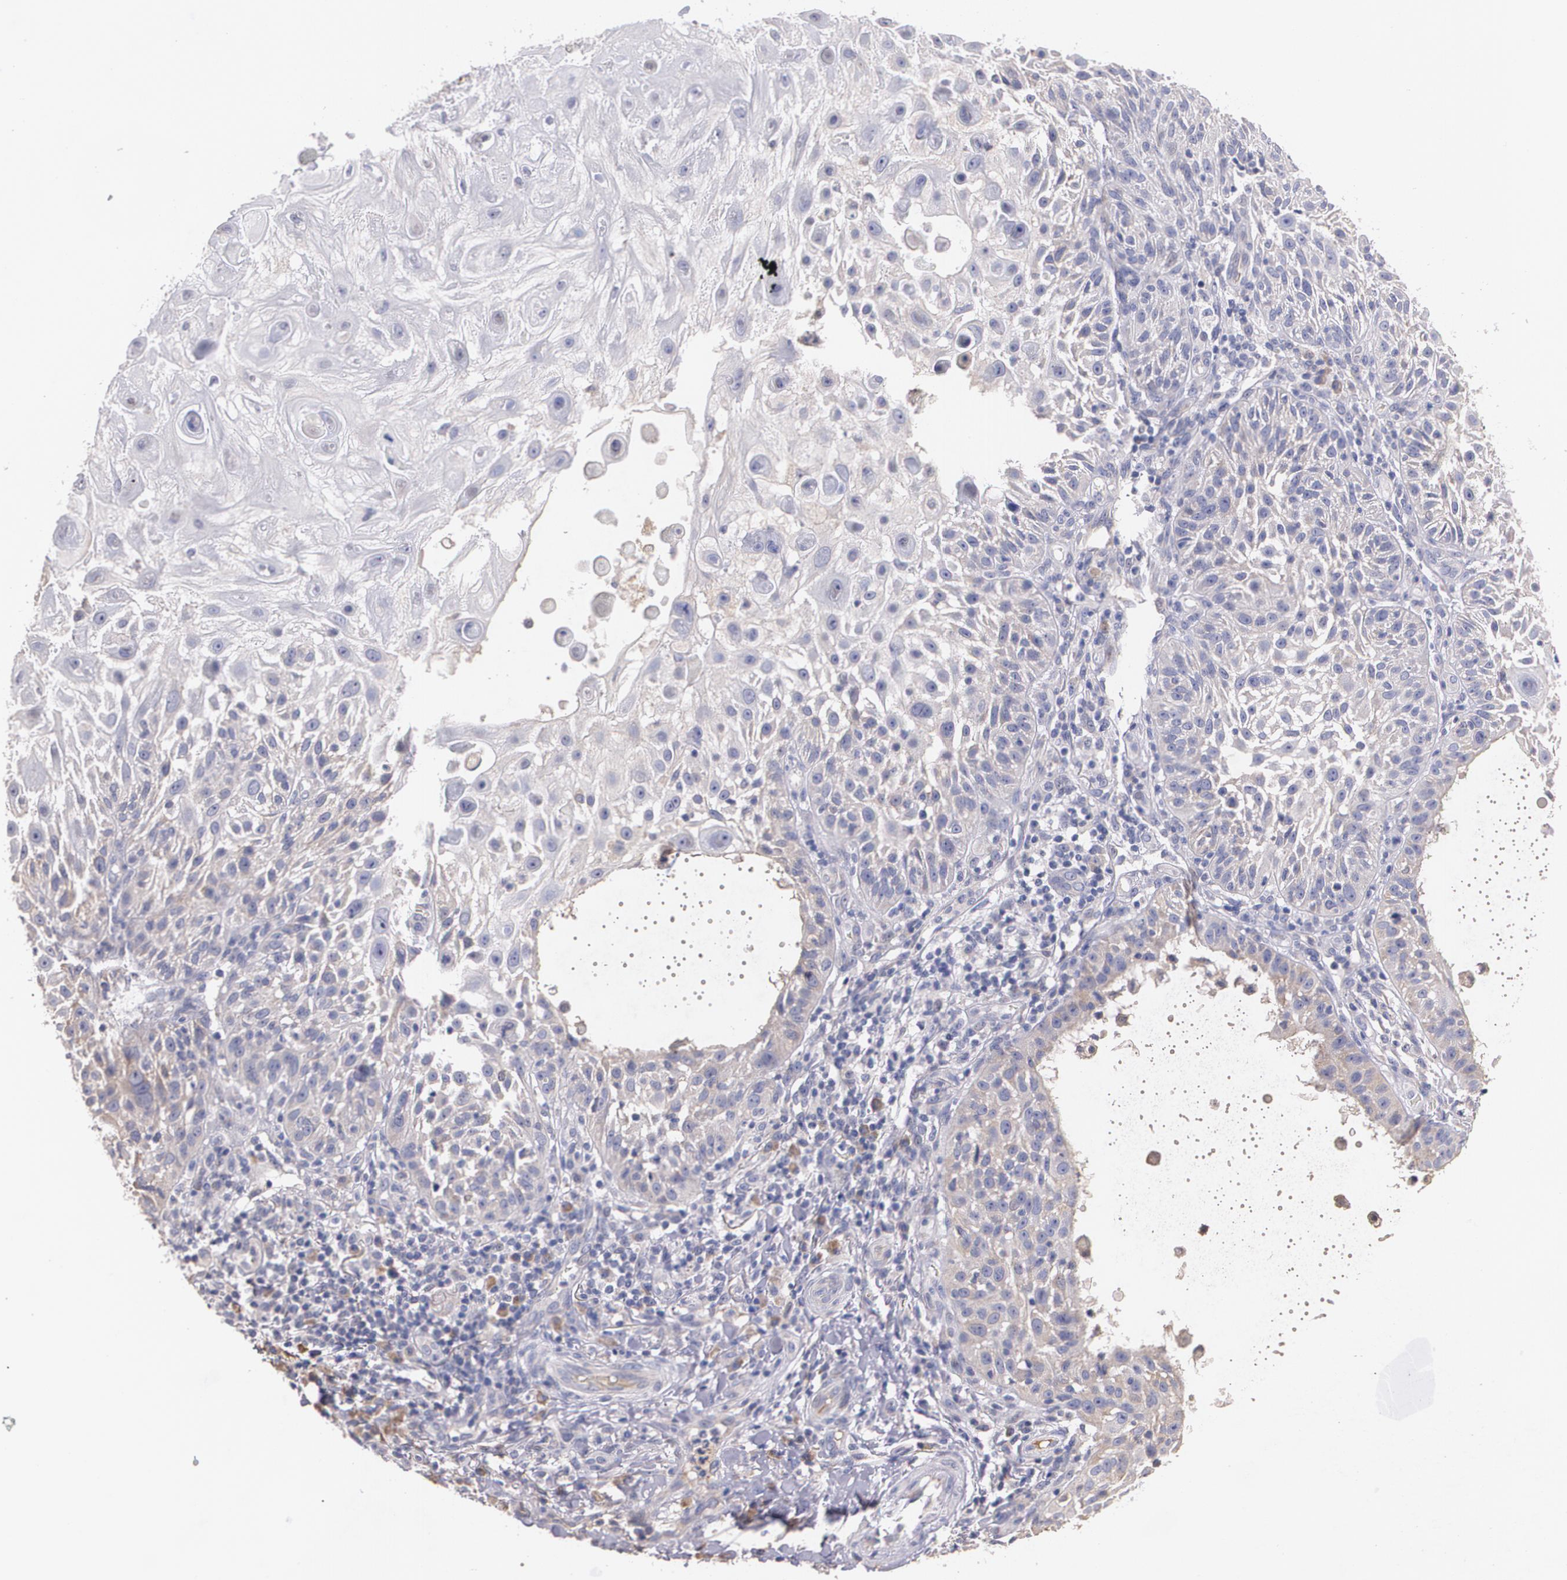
{"staining": {"intensity": "weak", "quantity": "25%-75%", "location": "cytoplasmic/membranous"}, "tissue": "skin cancer", "cell_type": "Tumor cells", "image_type": "cancer", "snomed": [{"axis": "morphology", "description": "Squamous cell carcinoma, NOS"}, {"axis": "topography", "description": "Skin"}], "caption": "Weak cytoplasmic/membranous positivity for a protein is appreciated in about 25%-75% of tumor cells of squamous cell carcinoma (skin) using IHC.", "gene": "AMBP", "patient": {"sex": "female", "age": 89}}